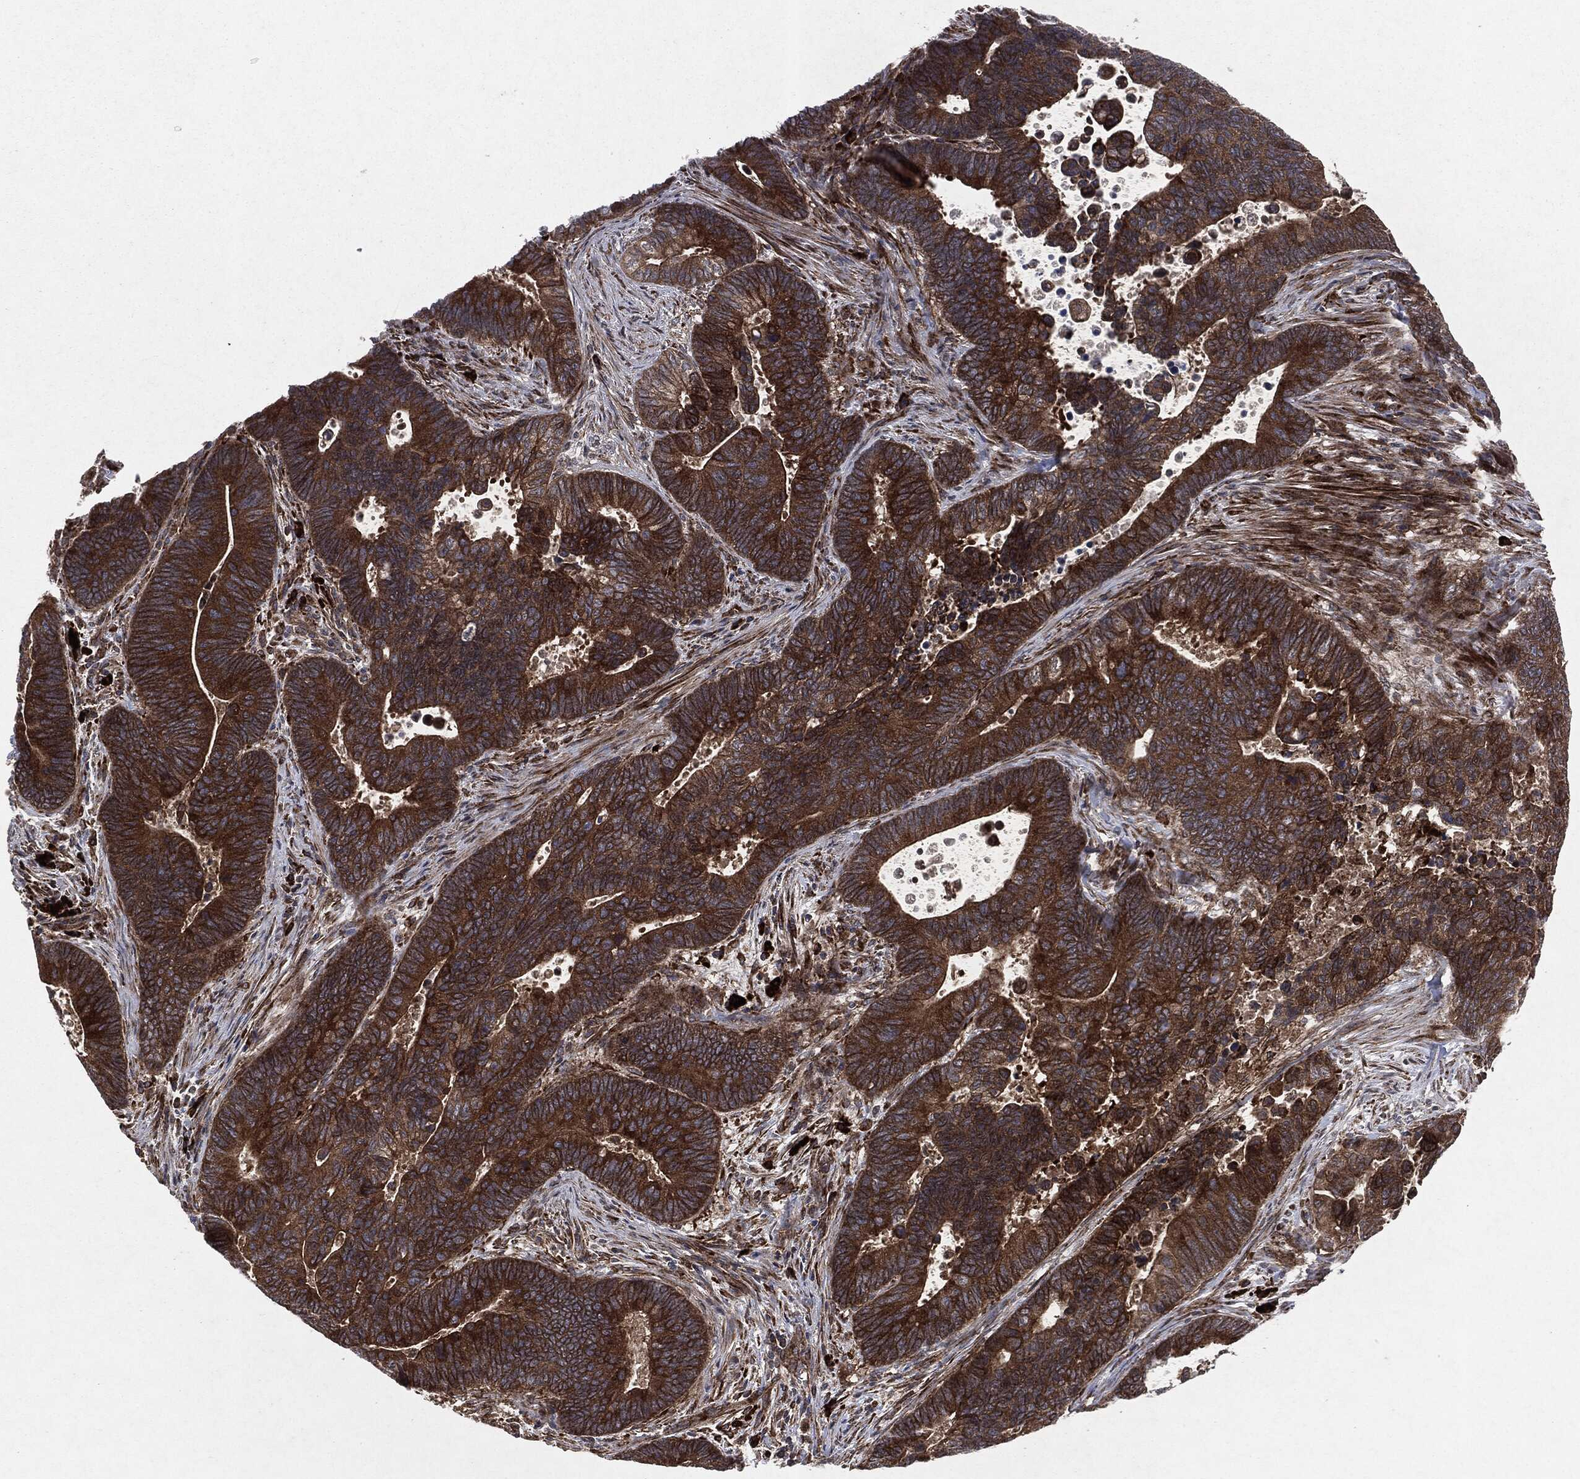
{"staining": {"intensity": "strong", "quantity": ">75%", "location": "cytoplasmic/membranous"}, "tissue": "colorectal cancer", "cell_type": "Tumor cells", "image_type": "cancer", "snomed": [{"axis": "morphology", "description": "Adenocarcinoma, NOS"}, {"axis": "topography", "description": "Colon"}], "caption": "Adenocarcinoma (colorectal) stained for a protein displays strong cytoplasmic/membranous positivity in tumor cells.", "gene": "RAF1", "patient": {"sex": "male", "age": 75}}